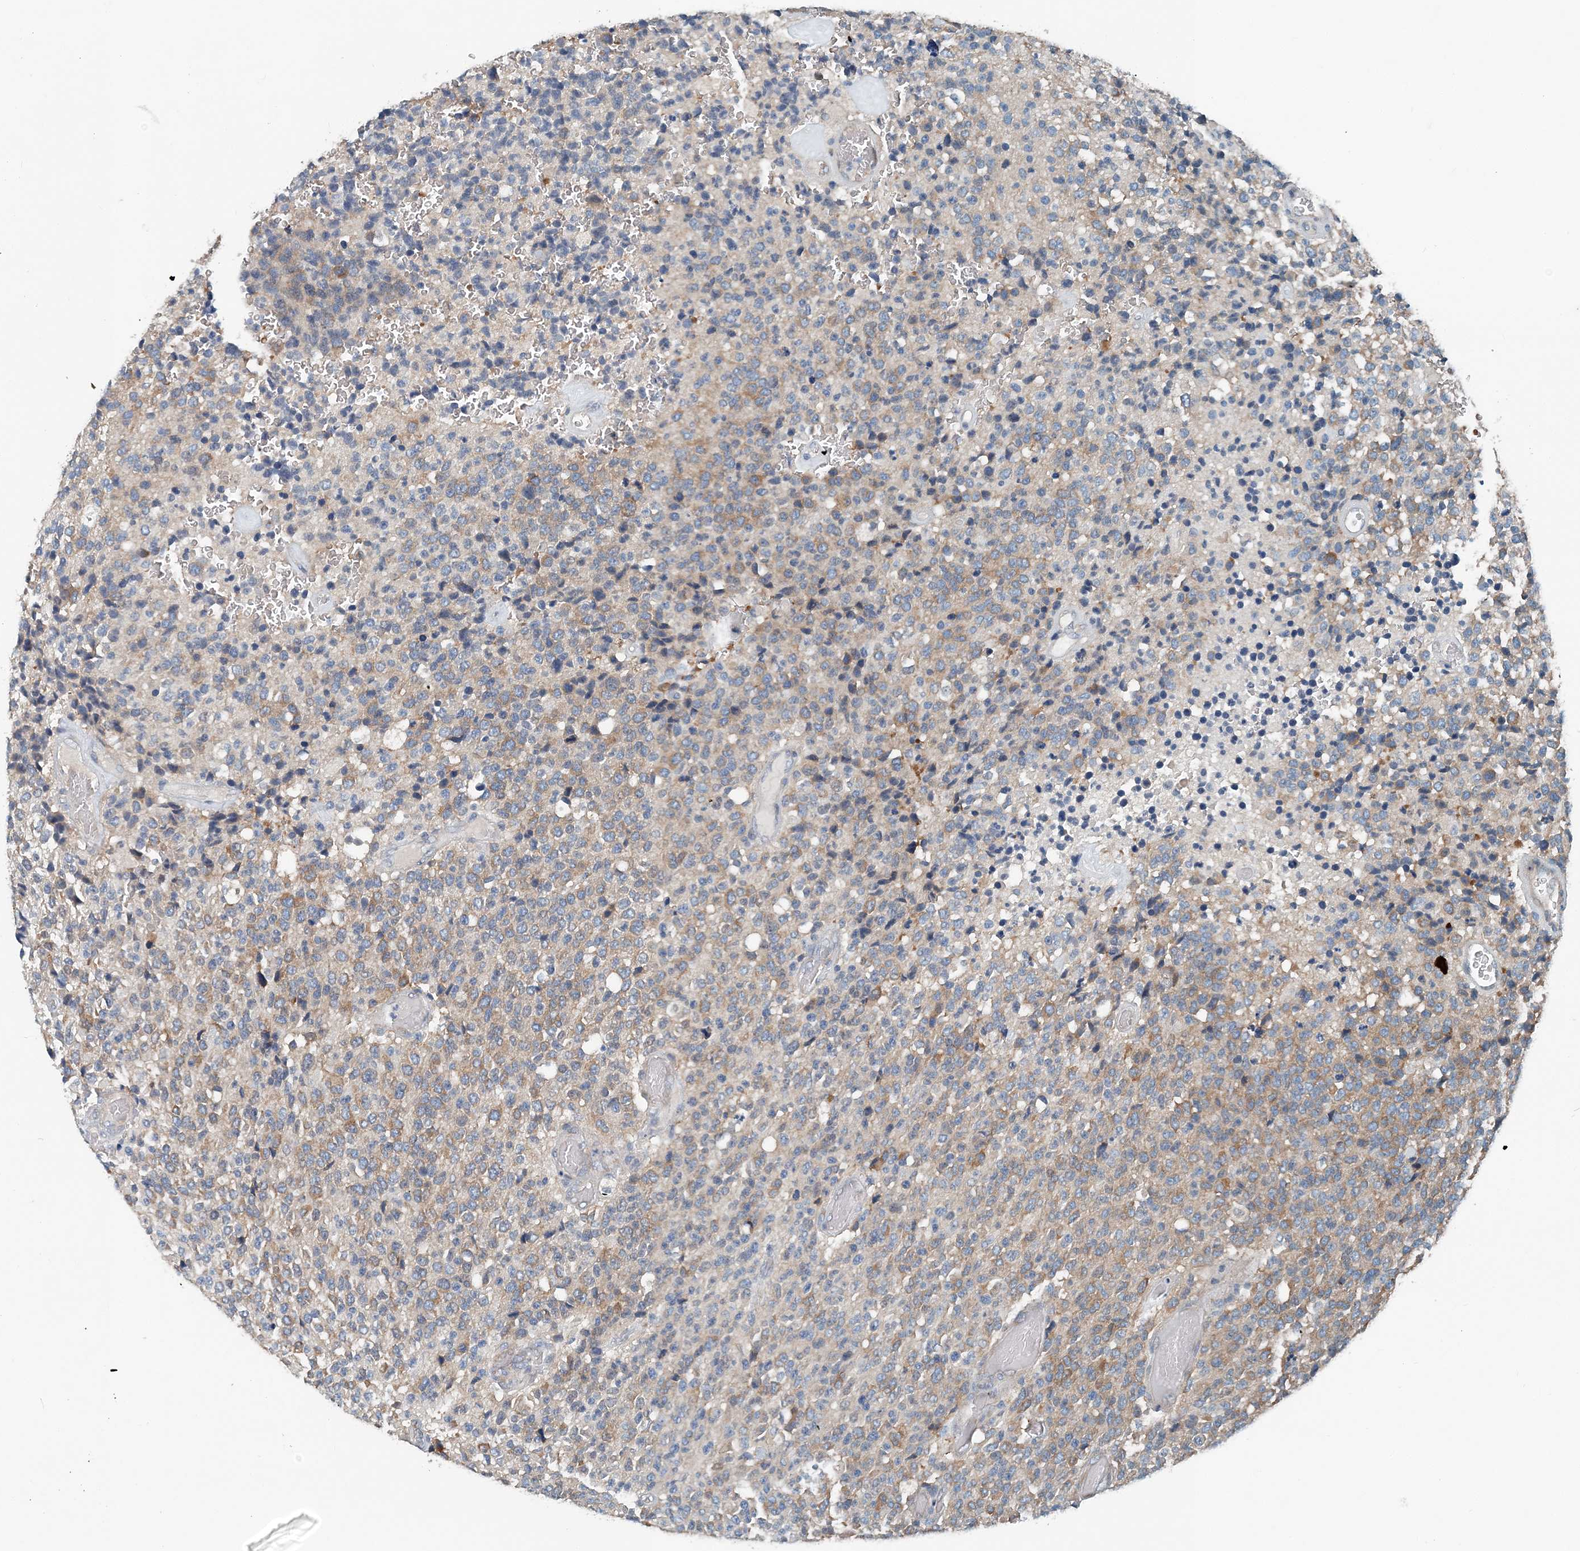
{"staining": {"intensity": "moderate", "quantity": "25%-75%", "location": "cytoplasmic/membranous"}, "tissue": "glioma", "cell_type": "Tumor cells", "image_type": "cancer", "snomed": [{"axis": "morphology", "description": "Glioma, malignant, High grade"}, {"axis": "topography", "description": "pancreas cauda"}], "caption": "Immunohistochemical staining of glioma displays medium levels of moderate cytoplasmic/membranous protein staining in approximately 25%-75% of tumor cells.", "gene": "EEF1A2", "patient": {"sex": "male", "age": 60}}